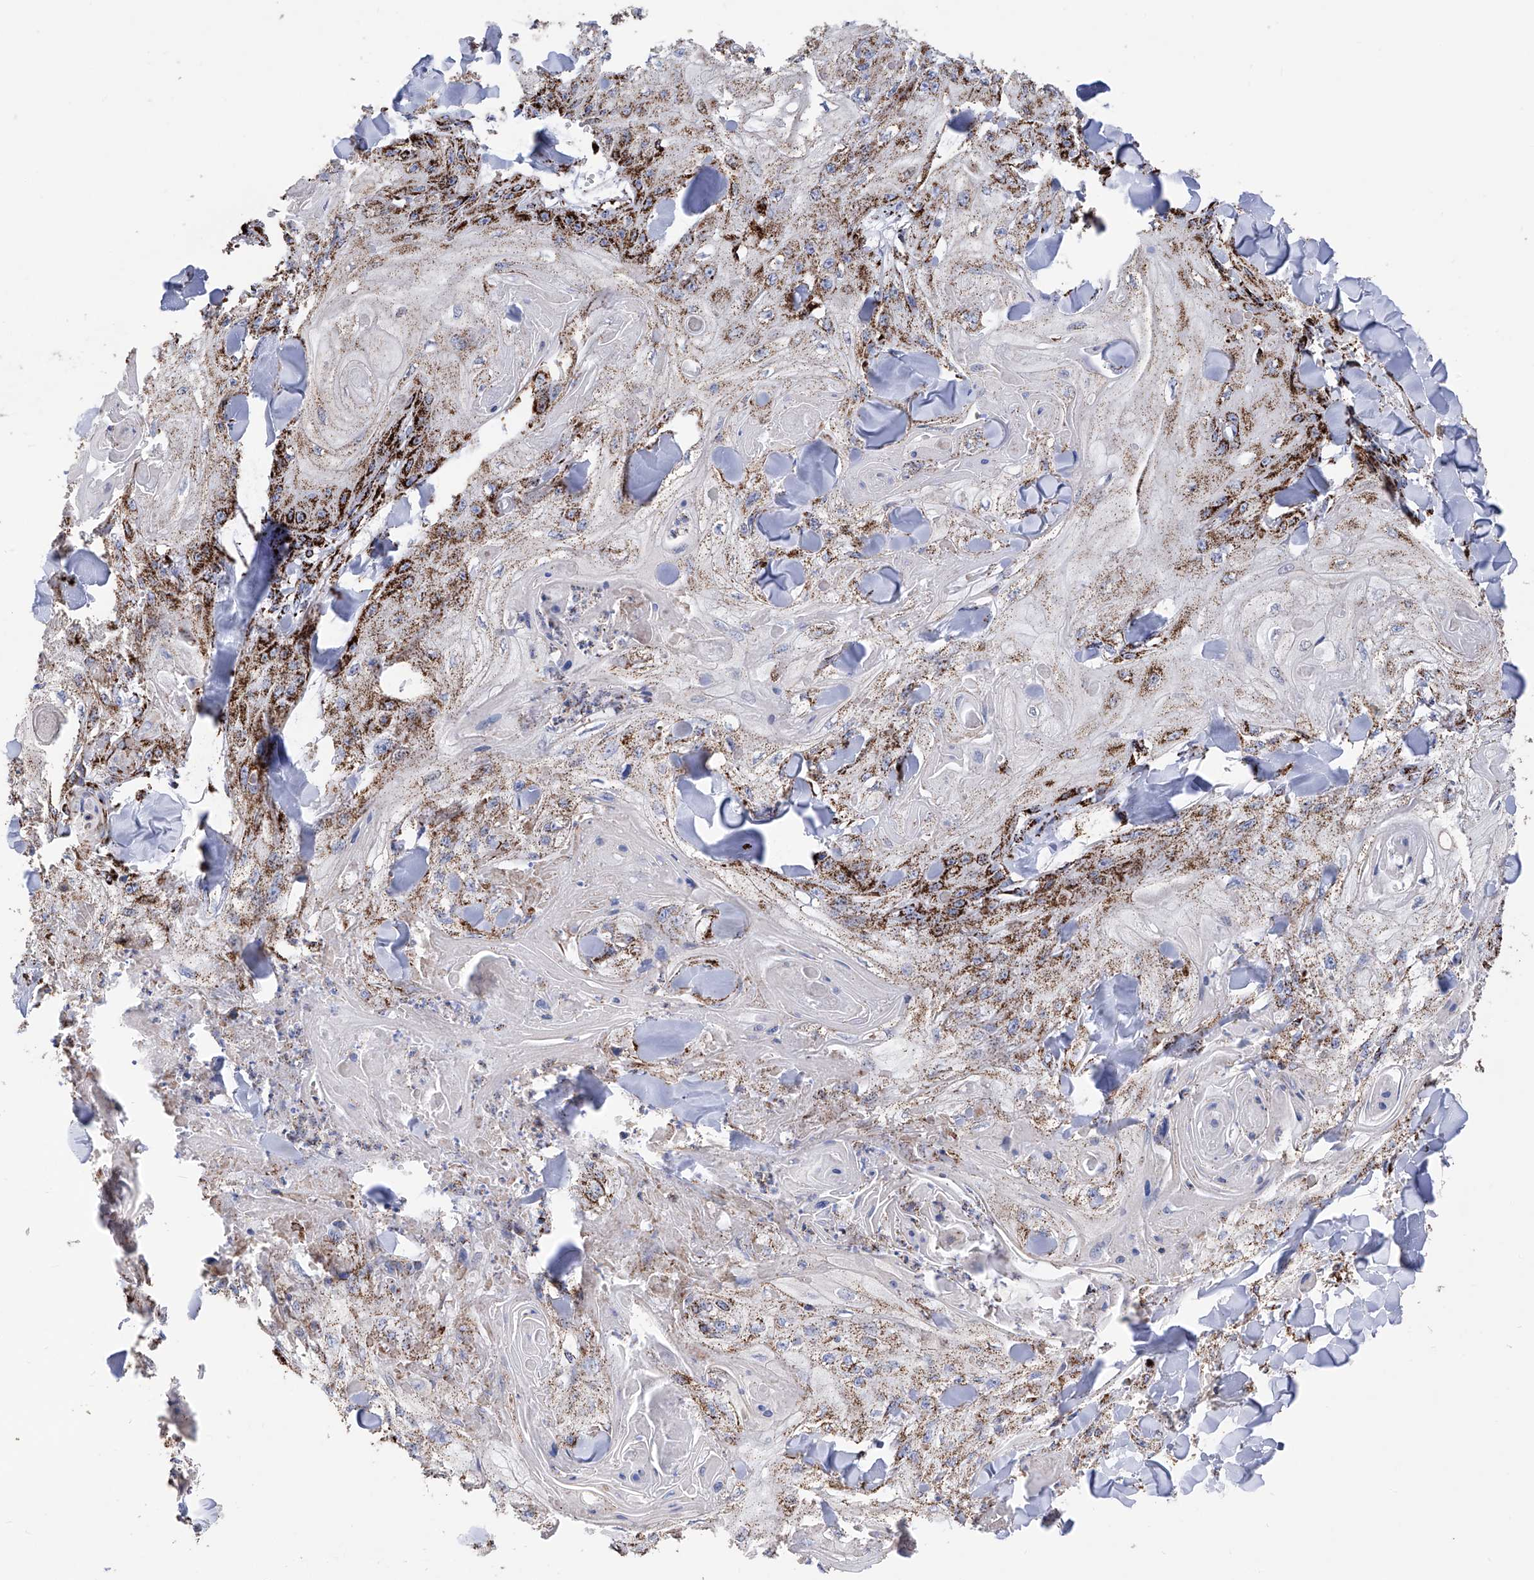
{"staining": {"intensity": "strong", "quantity": "25%-75%", "location": "cytoplasmic/membranous"}, "tissue": "skin cancer", "cell_type": "Tumor cells", "image_type": "cancer", "snomed": [{"axis": "morphology", "description": "Squamous cell carcinoma, NOS"}, {"axis": "topography", "description": "Skin"}], "caption": "Immunohistochemical staining of human skin cancer demonstrates strong cytoplasmic/membranous protein staining in about 25%-75% of tumor cells.", "gene": "ATP5PF", "patient": {"sex": "male", "age": 74}}